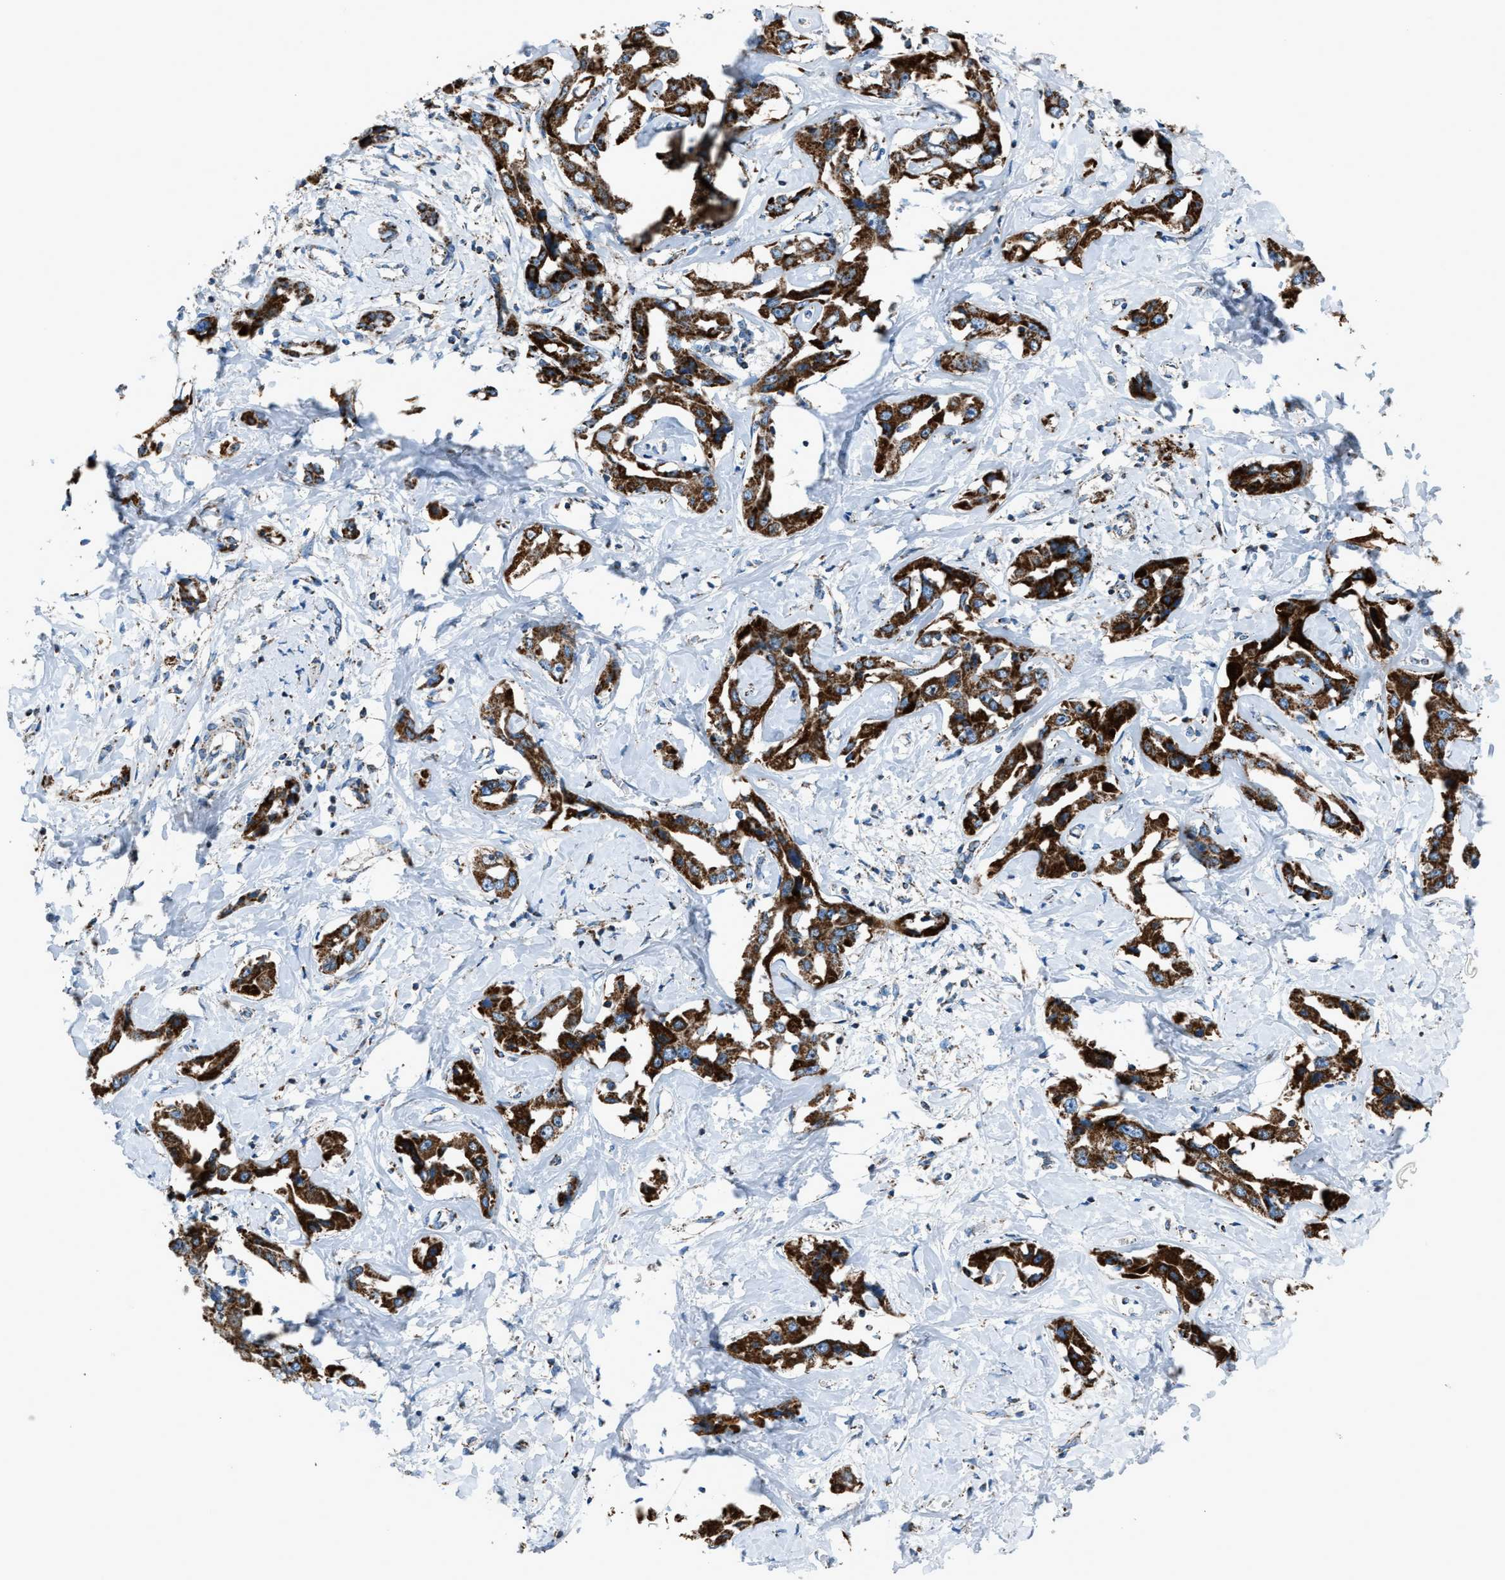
{"staining": {"intensity": "strong", "quantity": ">75%", "location": "cytoplasmic/membranous"}, "tissue": "liver cancer", "cell_type": "Tumor cells", "image_type": "cancer", "snomed": [{"axis": "morphology", "description": "Cholangiocarcinoma"}, {"axis": "topography", "description": "Liver"}], "caption": "IHC of human liver cancer shows high levels of strong cytoplasmic/membranous staining in about >75% of tumor cells. Nuclei are stained in blue.", "gene": "MDH2", "patient": {"sex": "male", "age": 59}}